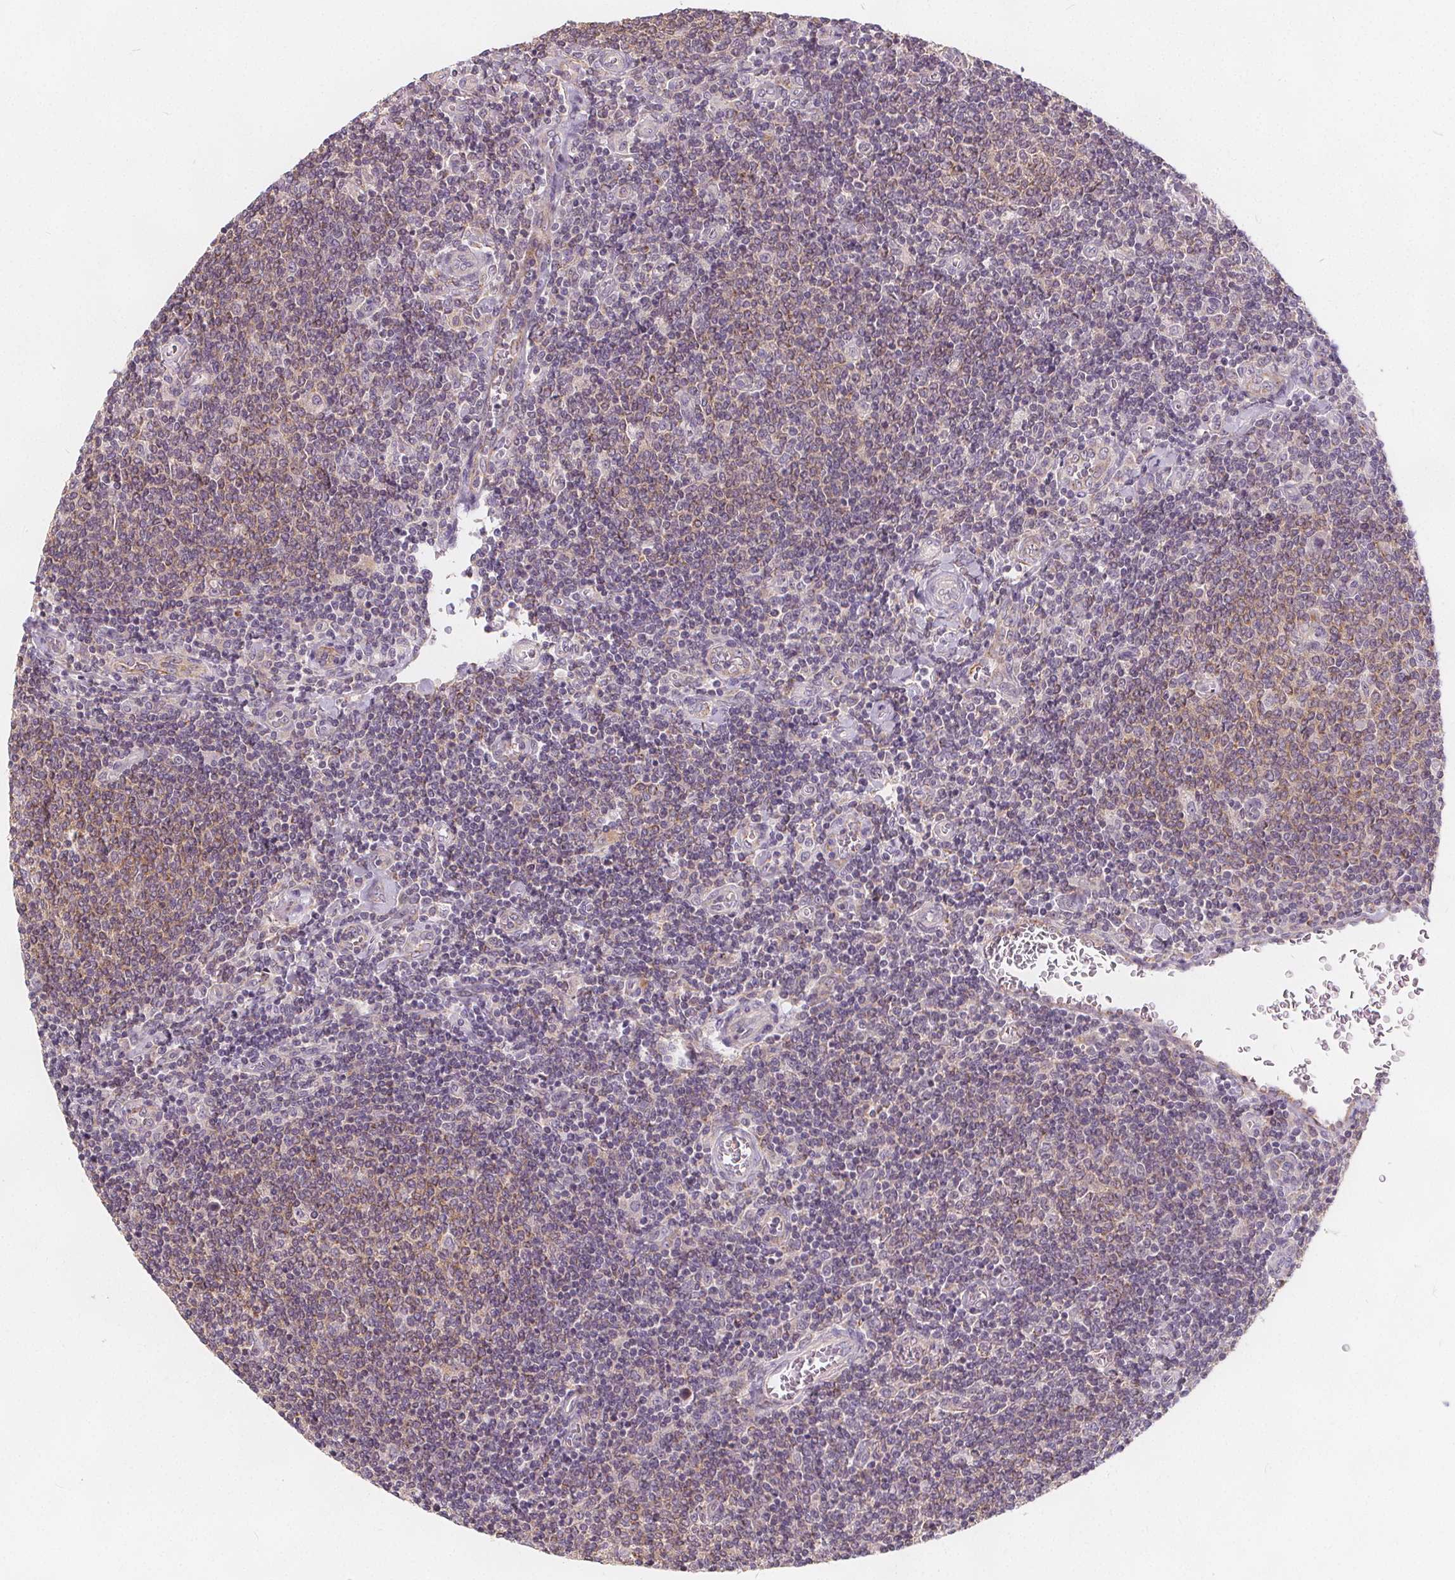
{"staining": {"intensity": "weak", "quantity": "<25%", "location": "cytoplasmic/membranous"}, "tissue": "lymphoma", "cell_type": "Tumor cells", "image_type": "cancer", "snomed": [{"axis": "morphology", "description": "Malignant lymphoma, non-Hodgkin's type, Low grade"}, {"axis": "topography", "description": "Lymph node"}], "caption": "Immunohistochemistry photomicrograph of malignant lymphoma, non-Hodgkin's type (low-grade) stained for a protein (brown), which shows no positivity in tumor cells.", "gene": "DRC3", "patient": {"sex": "male", "age": 52}}